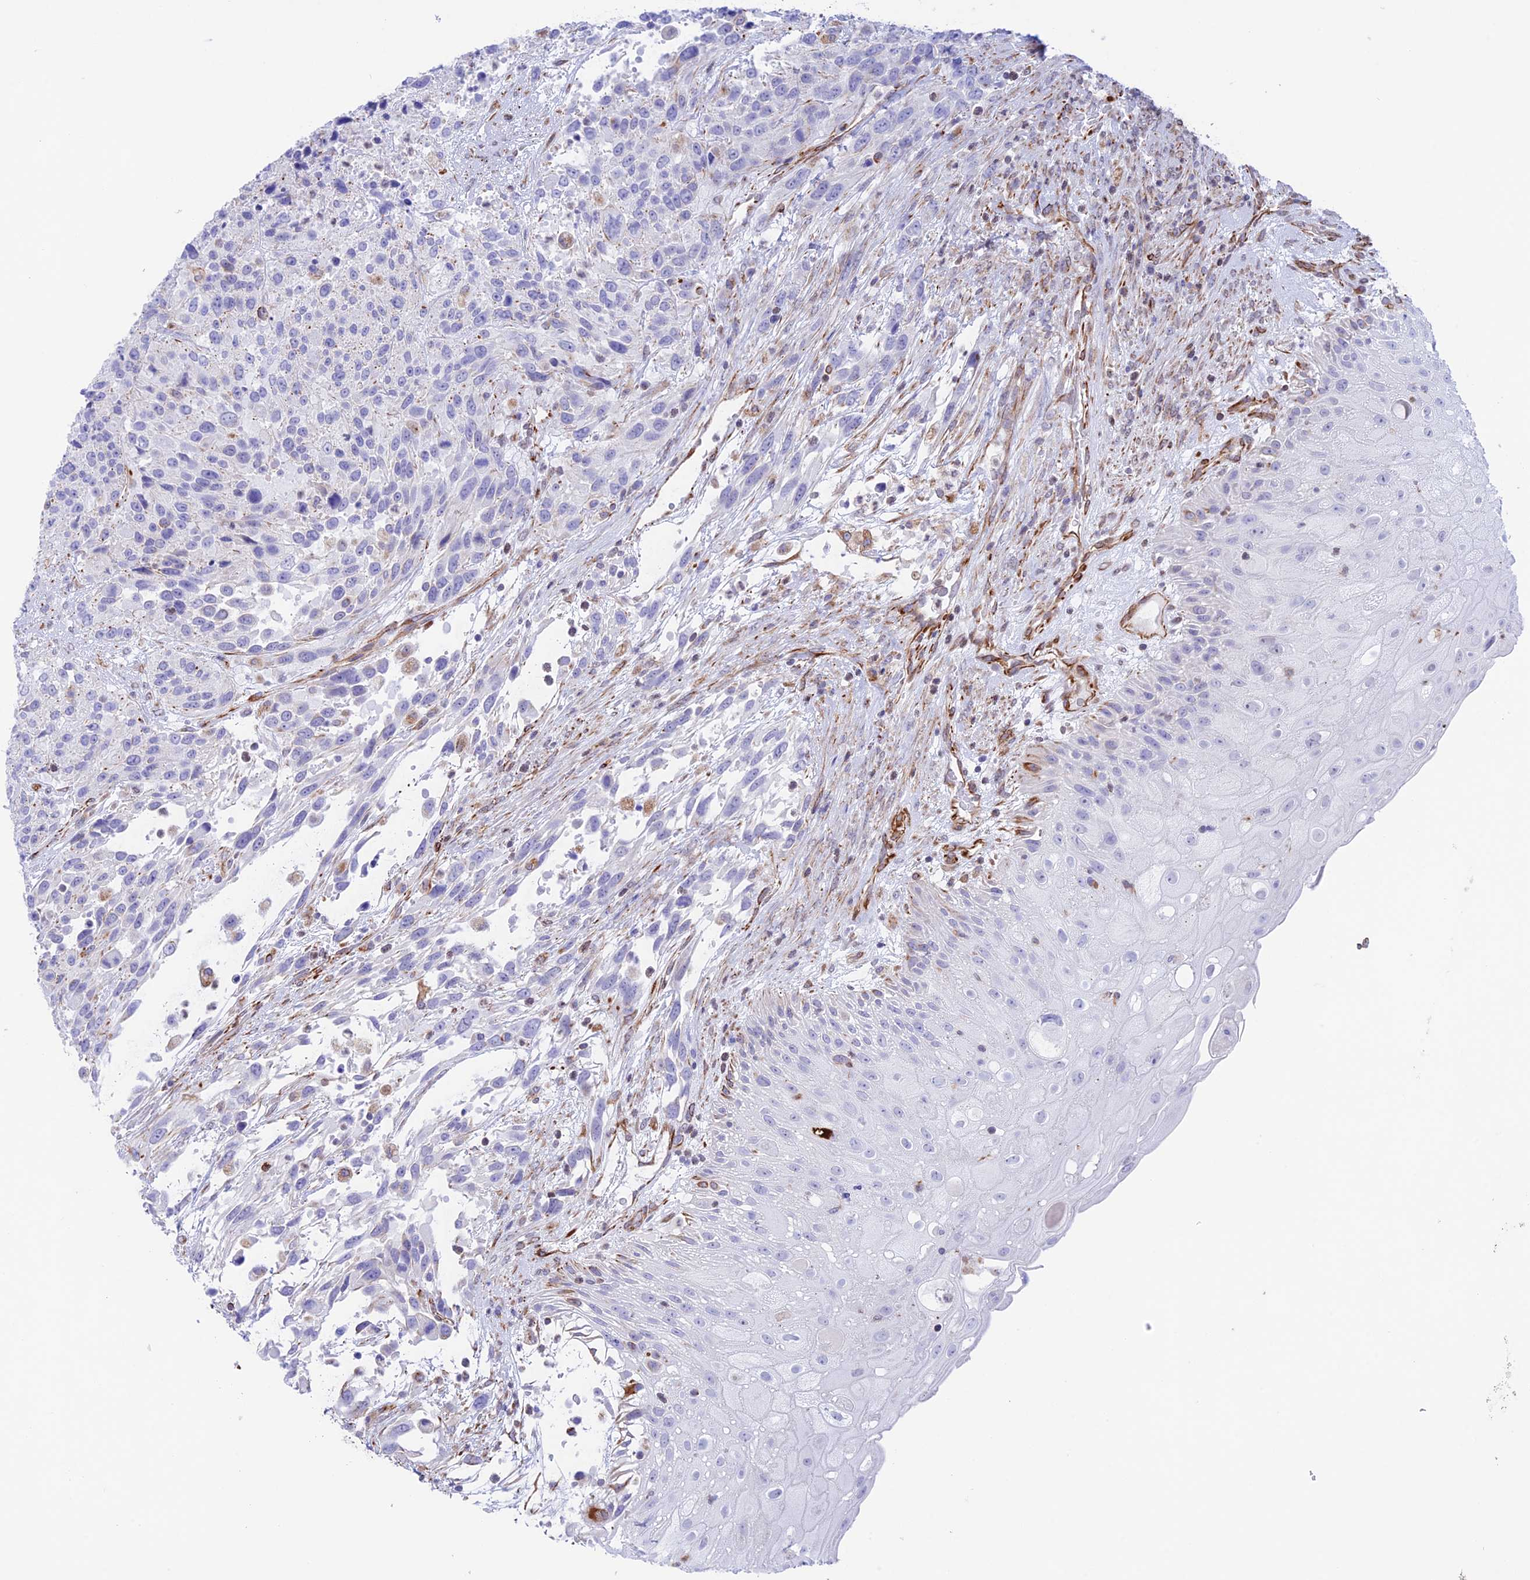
{"staining": {"intensity": "negative", "quantity": "none", "location": "none"}, "tissue": "urothelial cancer", "cell_type": "Tumor cells", "image_type": "cancer", "snomed": [{"axis": "morphology", "description": "Urothelial carcinoma, High grade"}, {"axis": "topography", "description": "Urinary bladder"}], "caption": "Immunohistochemistry histopathology image of human high-grade urothelial carcinoma stained for a protein (brown), which reveals no positivity in tumor cells.", "gene": "ZNF652", "patient": {"sex": "female", "age": 70}}